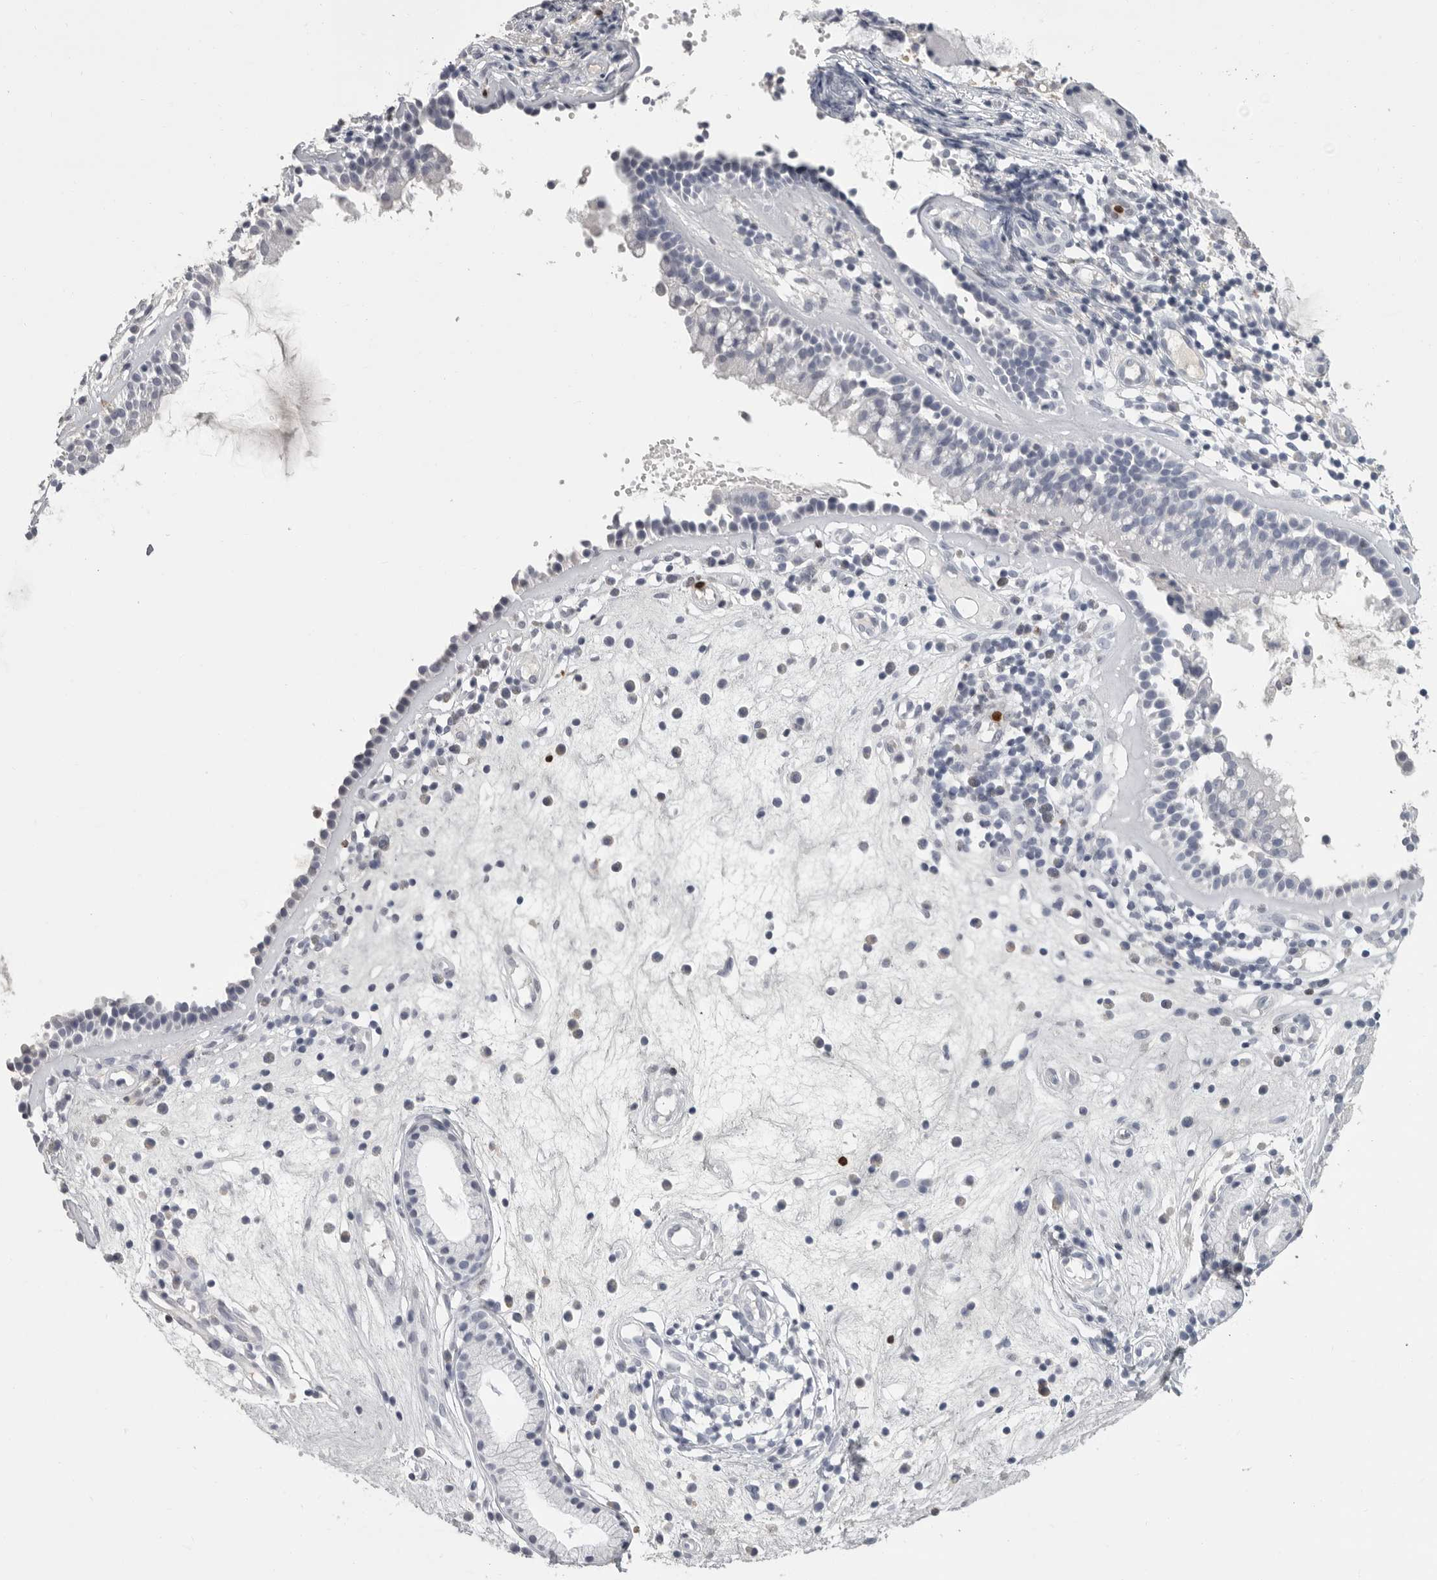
{"staining": {"intensity": "negative", "quantity": "none", "location": "none"}, "tissue": "nasopharynx", "cell_type": "Respiratory epithelial cells", "image_type": "normal", "snomed": [{"axis": "morphology", "description": "Normal tissue, NOS"}, {"axis": "topography", "description": "Nasopharynx"}], "caption": "Nasopharynx was stained to show a protein in brown. There is no significant positivity in respiratory epithelial cells.", "gene": "GNLY", "patient": {"sex": "female", "age": 39}}